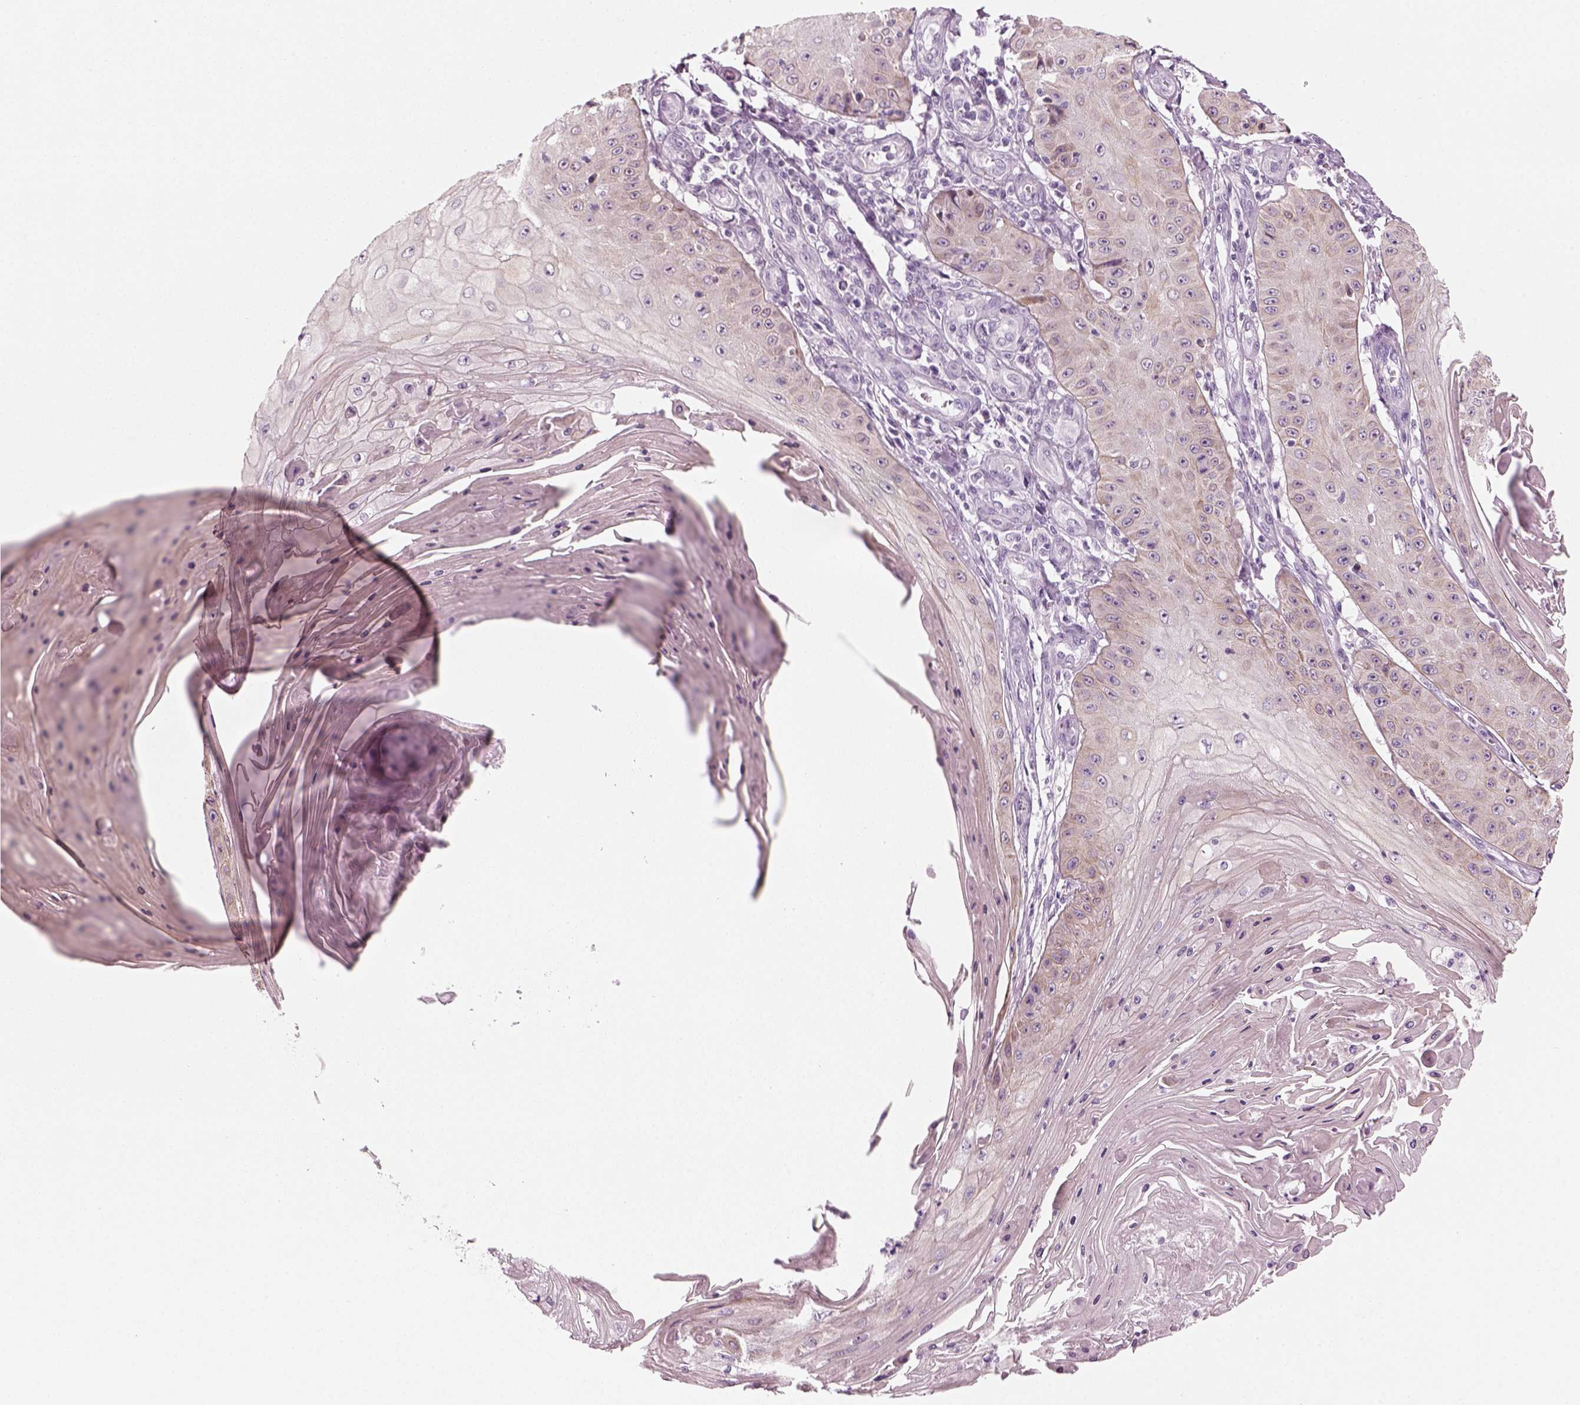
{"staining": {"intensity": "weak", "quantity": "<25%", "location": "cytoplasmic/membranous"}, "tissue": "skin cancer", "cell_type": "Tumor cells", "image_type": "cancer", "snomed": [{"axis": "morphology", "description": "Squamous cell carcinoma, NOS"}, {"axis": "topography", "description": "Skin"}], "caption": "IHC of human skin cancer (squamous cell carcinoma) exhibits no expression in tumor cells.", "gene": "KRT75", "patient": {"sex": "male", "age": 70}}